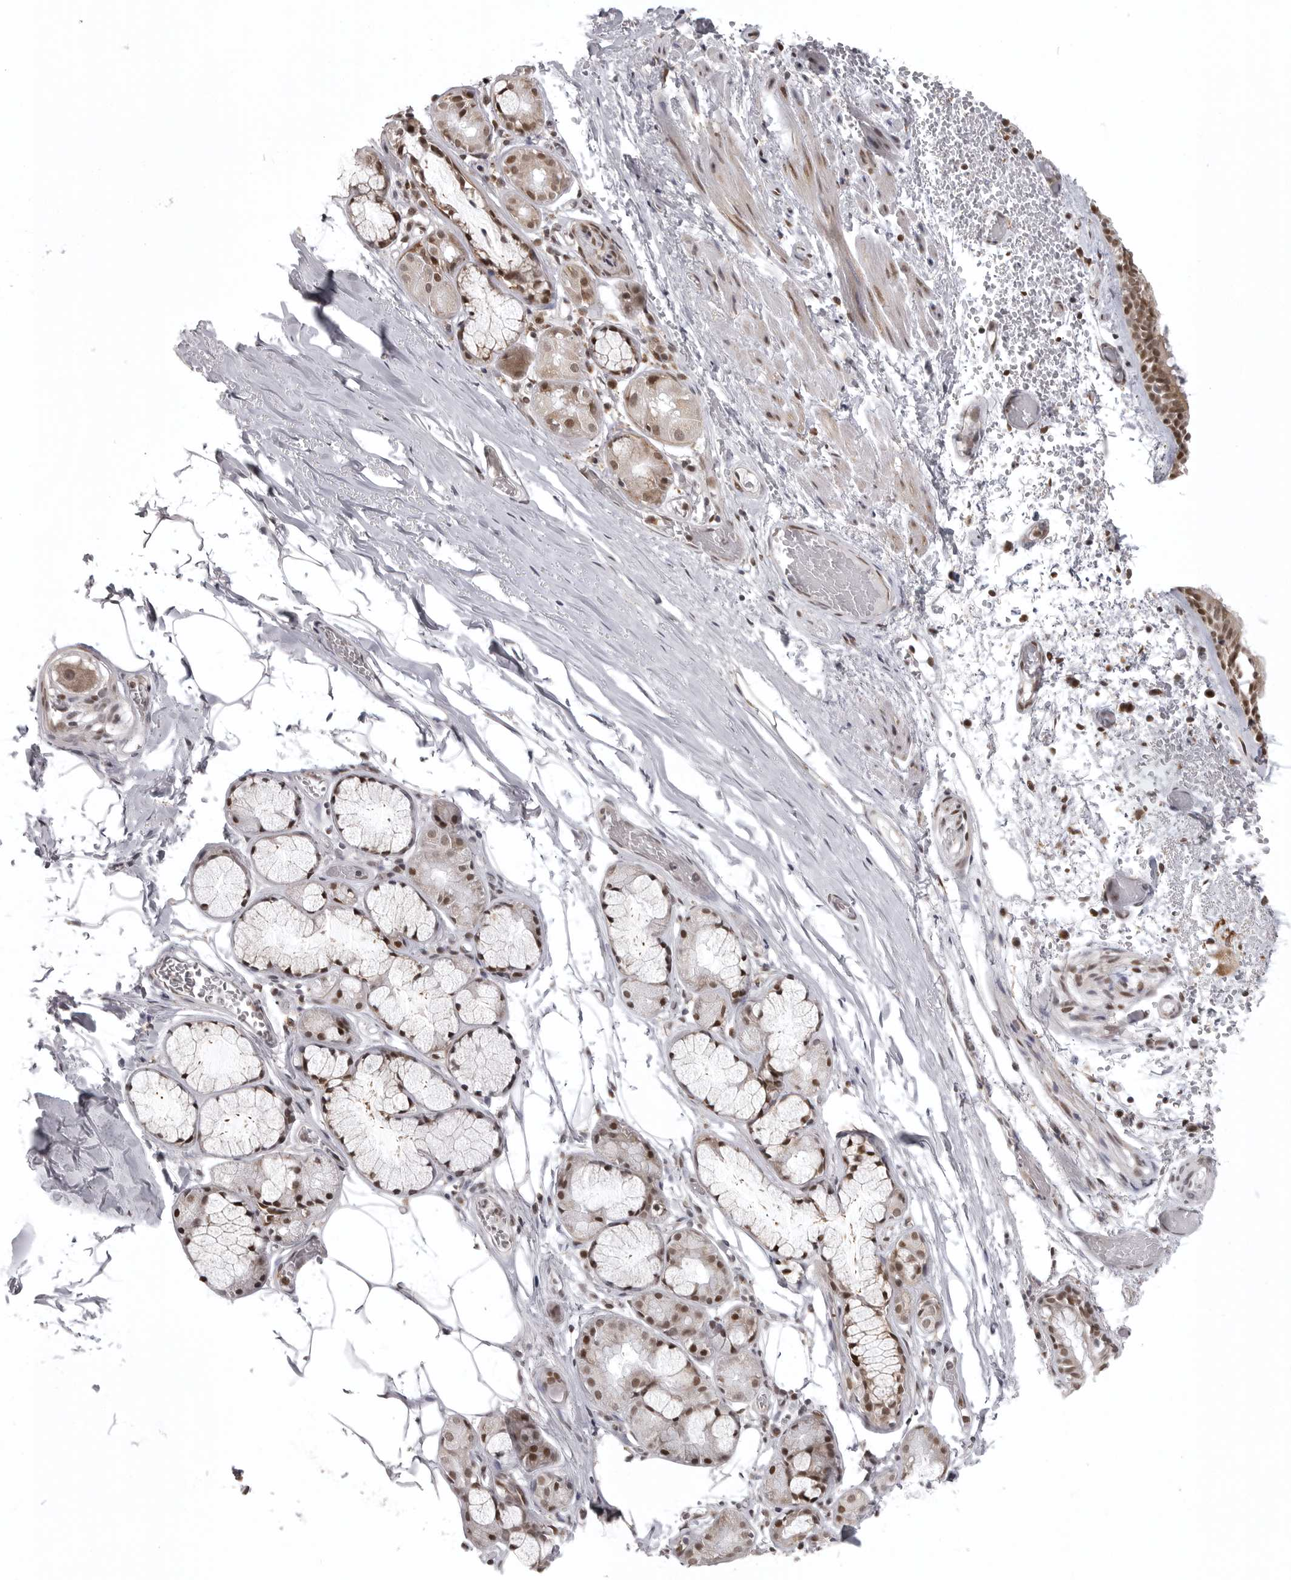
{"staining": {"intensity": "moderate", "quantity": ">75%", "location": "cytoplasmic/membranous,nuclear"}, "tissue": "bronchus", "cell_type": "Respiratory epithelial cells", "image_type": "normal", "snomed": [{"axis": "morphology", "description": "Normal tissue, NOS"}, {"axis": "topography", "description": "Bronchus"}, {"axis": "topography", "description": "Lung"}], "caption": "Immunohistochemical staining of unremarkable human bronchus reveals medium levels of moderate cytoplasmic/membranous,nuclear positivity in about >75% of respiratory epithelial cells.", "gene": "ISG20L2", "patient": {"sex": "male", "age": 56}}